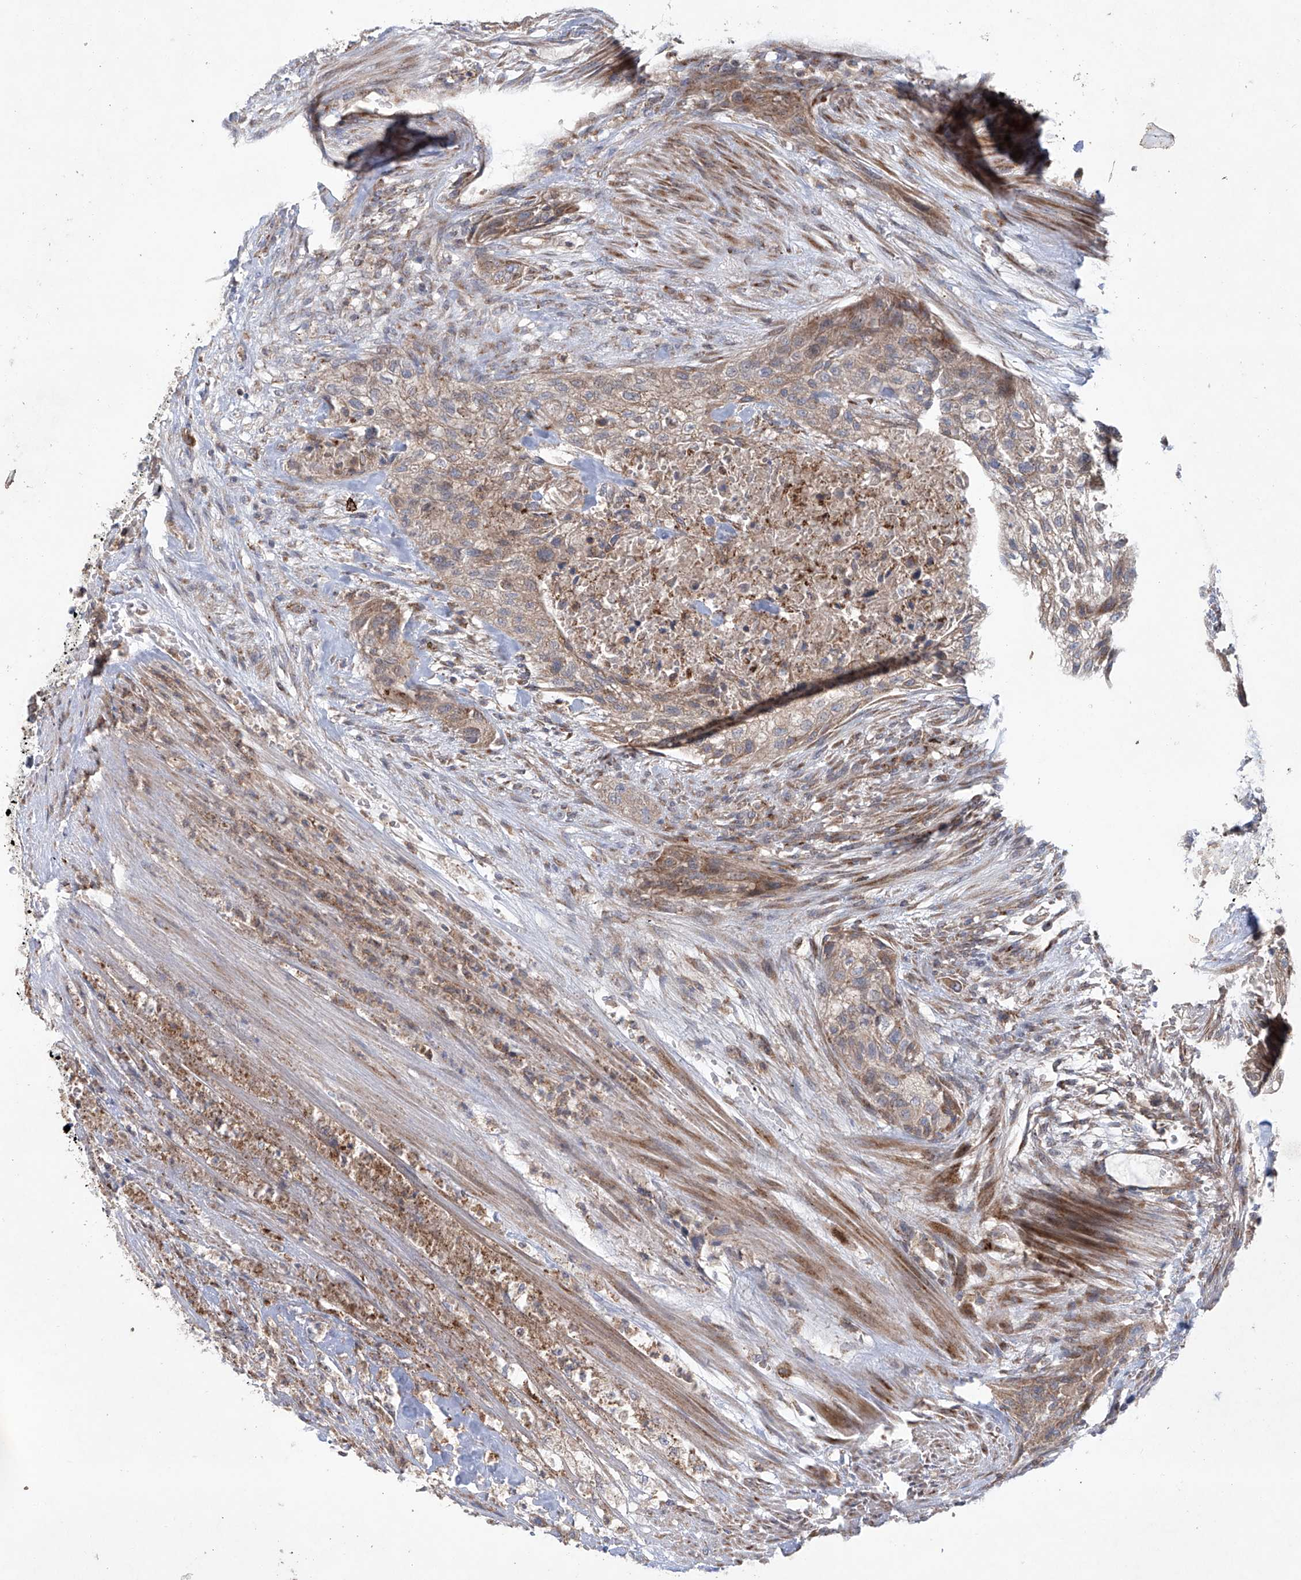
{"staining": {"intensity": "weak", "quantity": ">75%", "location": "cytoplasmic/membranous"}, "tissue": "urothelial cancer", "cell_type": "Tumor cells", "image_type": "cancer", "snomed": [{"axis": "morphology", "description": "Urothelial carcinoma, High grade"}, {"axis": "topography", "description": "Urinary bladder"}], "caption": "A low amount of weak cytoplasmic/membranous expression is appreciated in approximately >75% of tumor cells in urothelial cancer tissue. (IHC, brightfield microscopy, high magnification).", "gene": "KLC4", "patient": {"sex": "male", "age": 35}}